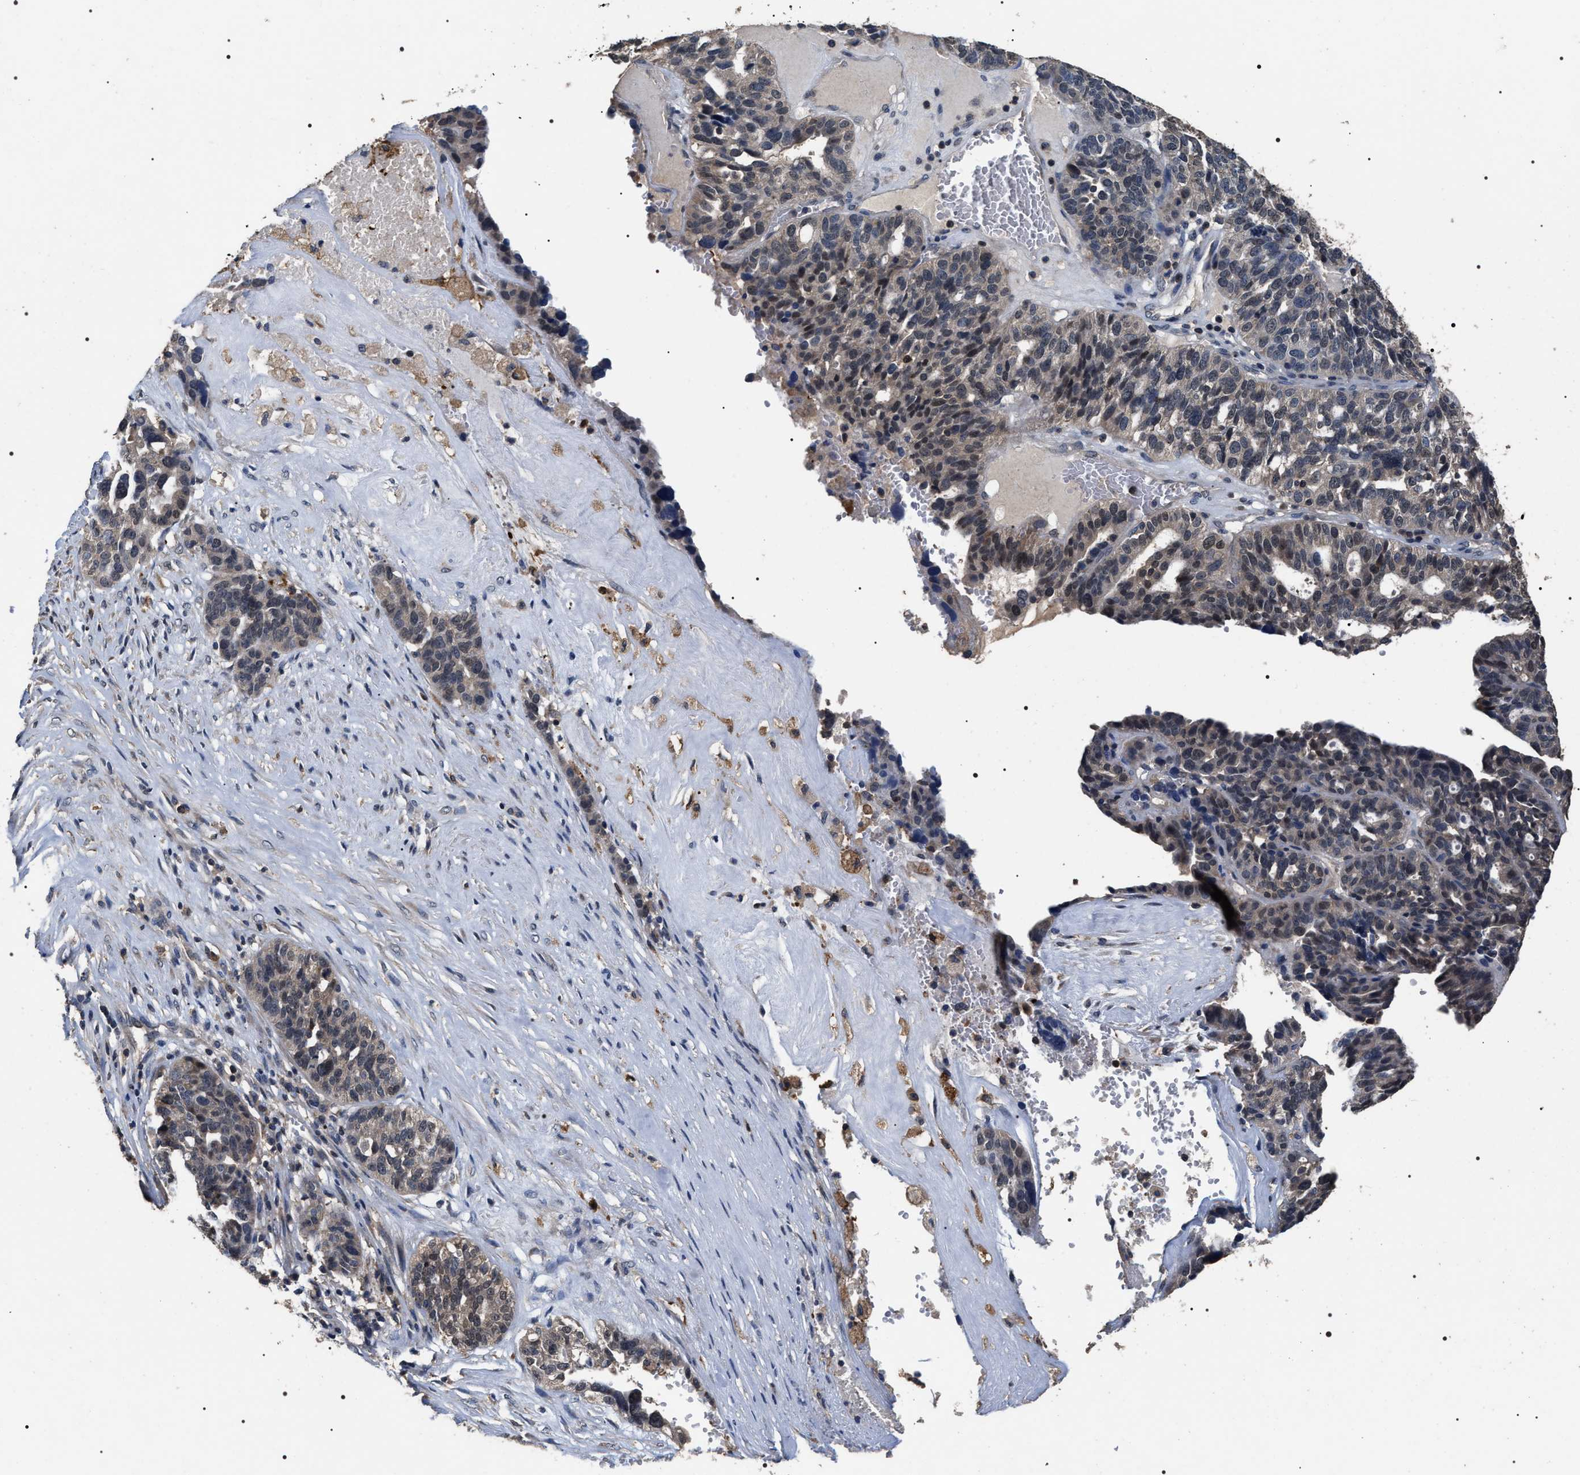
{"staining": {"intensity": "weak", "quantity": "<25%", "location": "cytoplasmic/membranous,nuclear"}, "tissue": "ovarian cancer", "cell_type": "Tumor cells", "image_type": "cancer", "snomed": [{"axis": "morphology", "description": "Cystadenocarcinoma, serous, NOS"}, {"axis": "topography", "description": "Ovary"}], "caption": "Tumor cells are negative for brown protein staining in ovarian serous cystadenocarcinoma.", "gene": "UPF3A", "patient": {"sex": "female", "age": 59}}